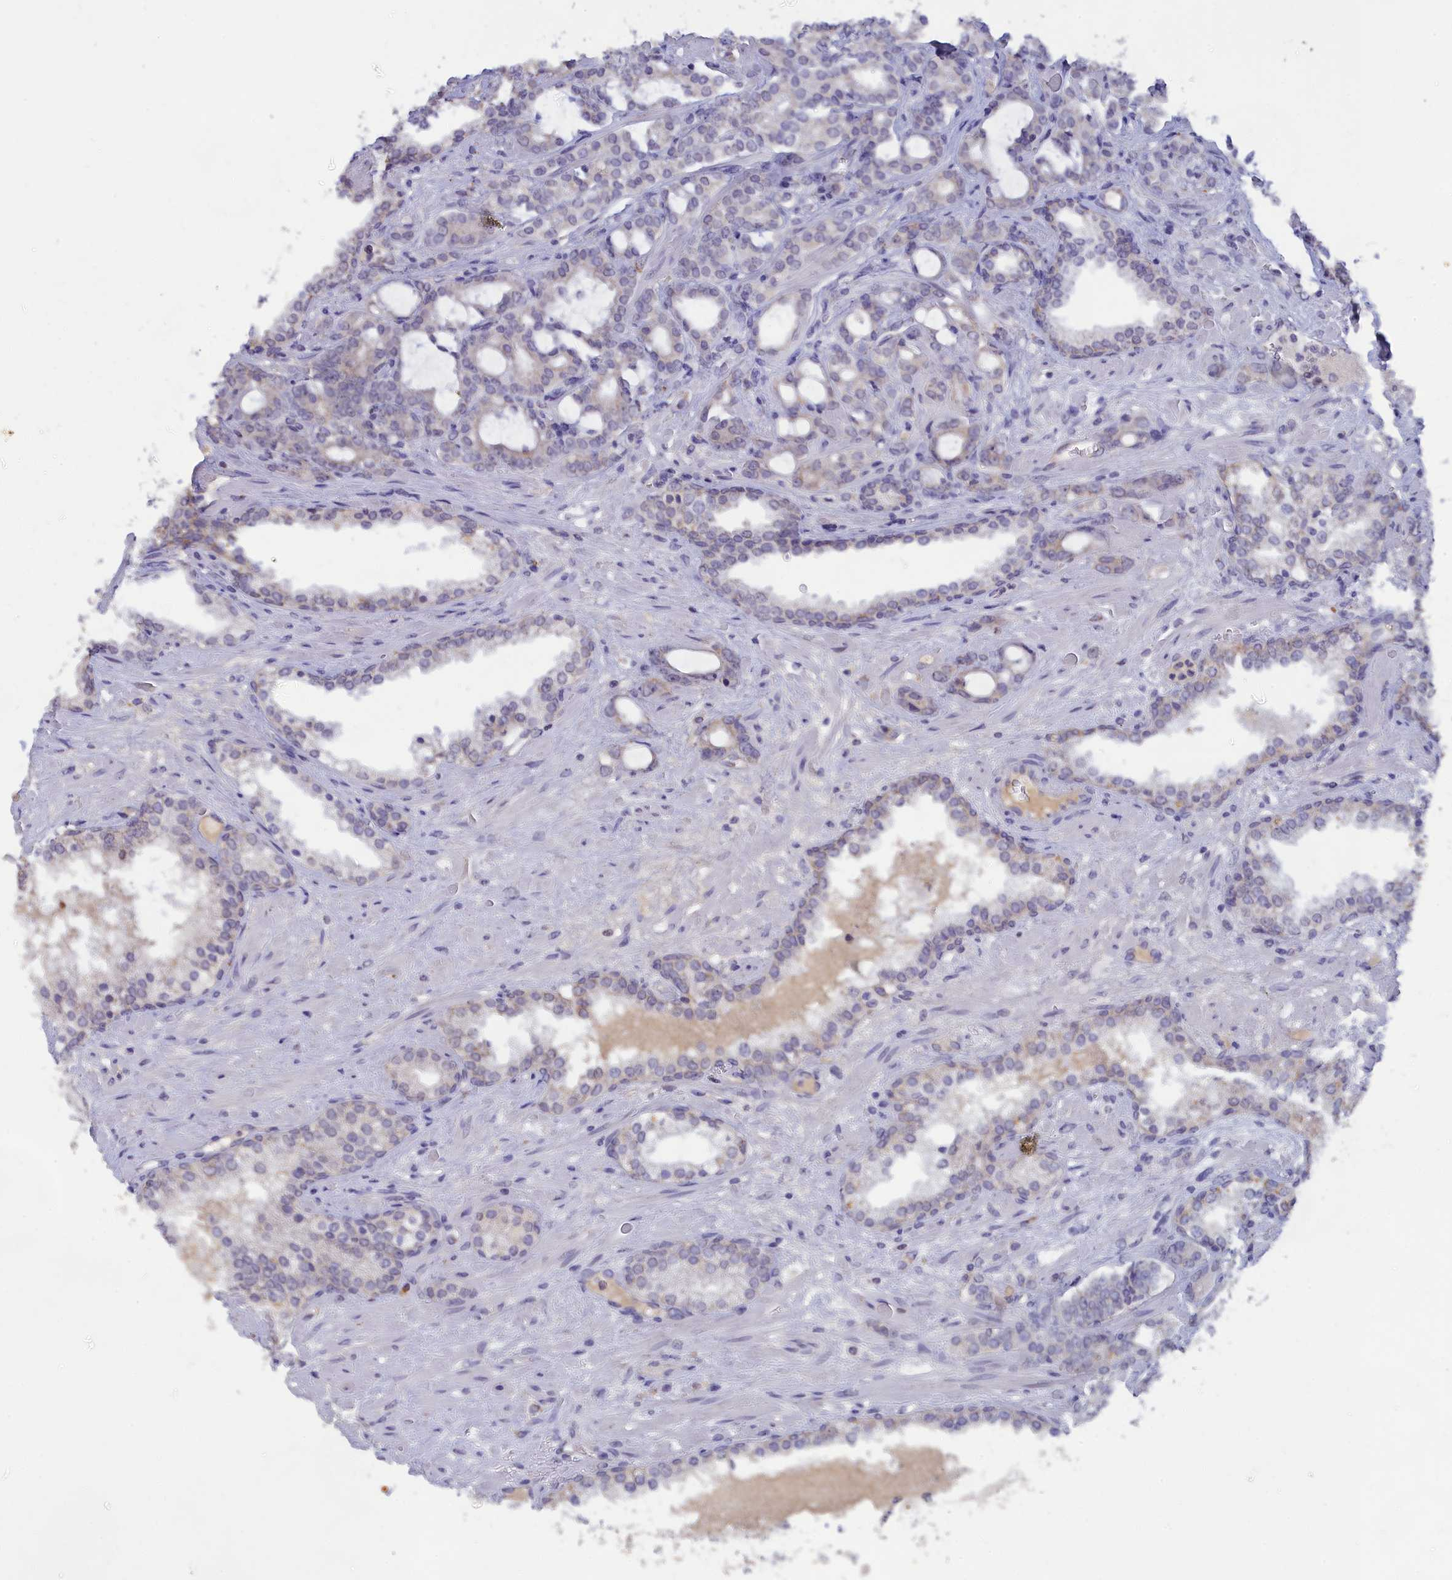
{"staining": {"intensity": "weak", "quantity": "<25%", "location": "cytoplasmic/membranous"}, "tissue": "prostate cancer", "cell_type": "Tumor cells", "image_type": "cancer", "snomed": [{"axis": "morphology", "description": "Adenocarcinoma, High grade"}, {"axis": "topography", "description": "Prostate"}], "caption": "DAB immunohistochemical staining of prostate cancer exhibits no significant positivity in tumor cells.", "gene": "LRIF1", "patient": {"sex": "male", "age": 72}}